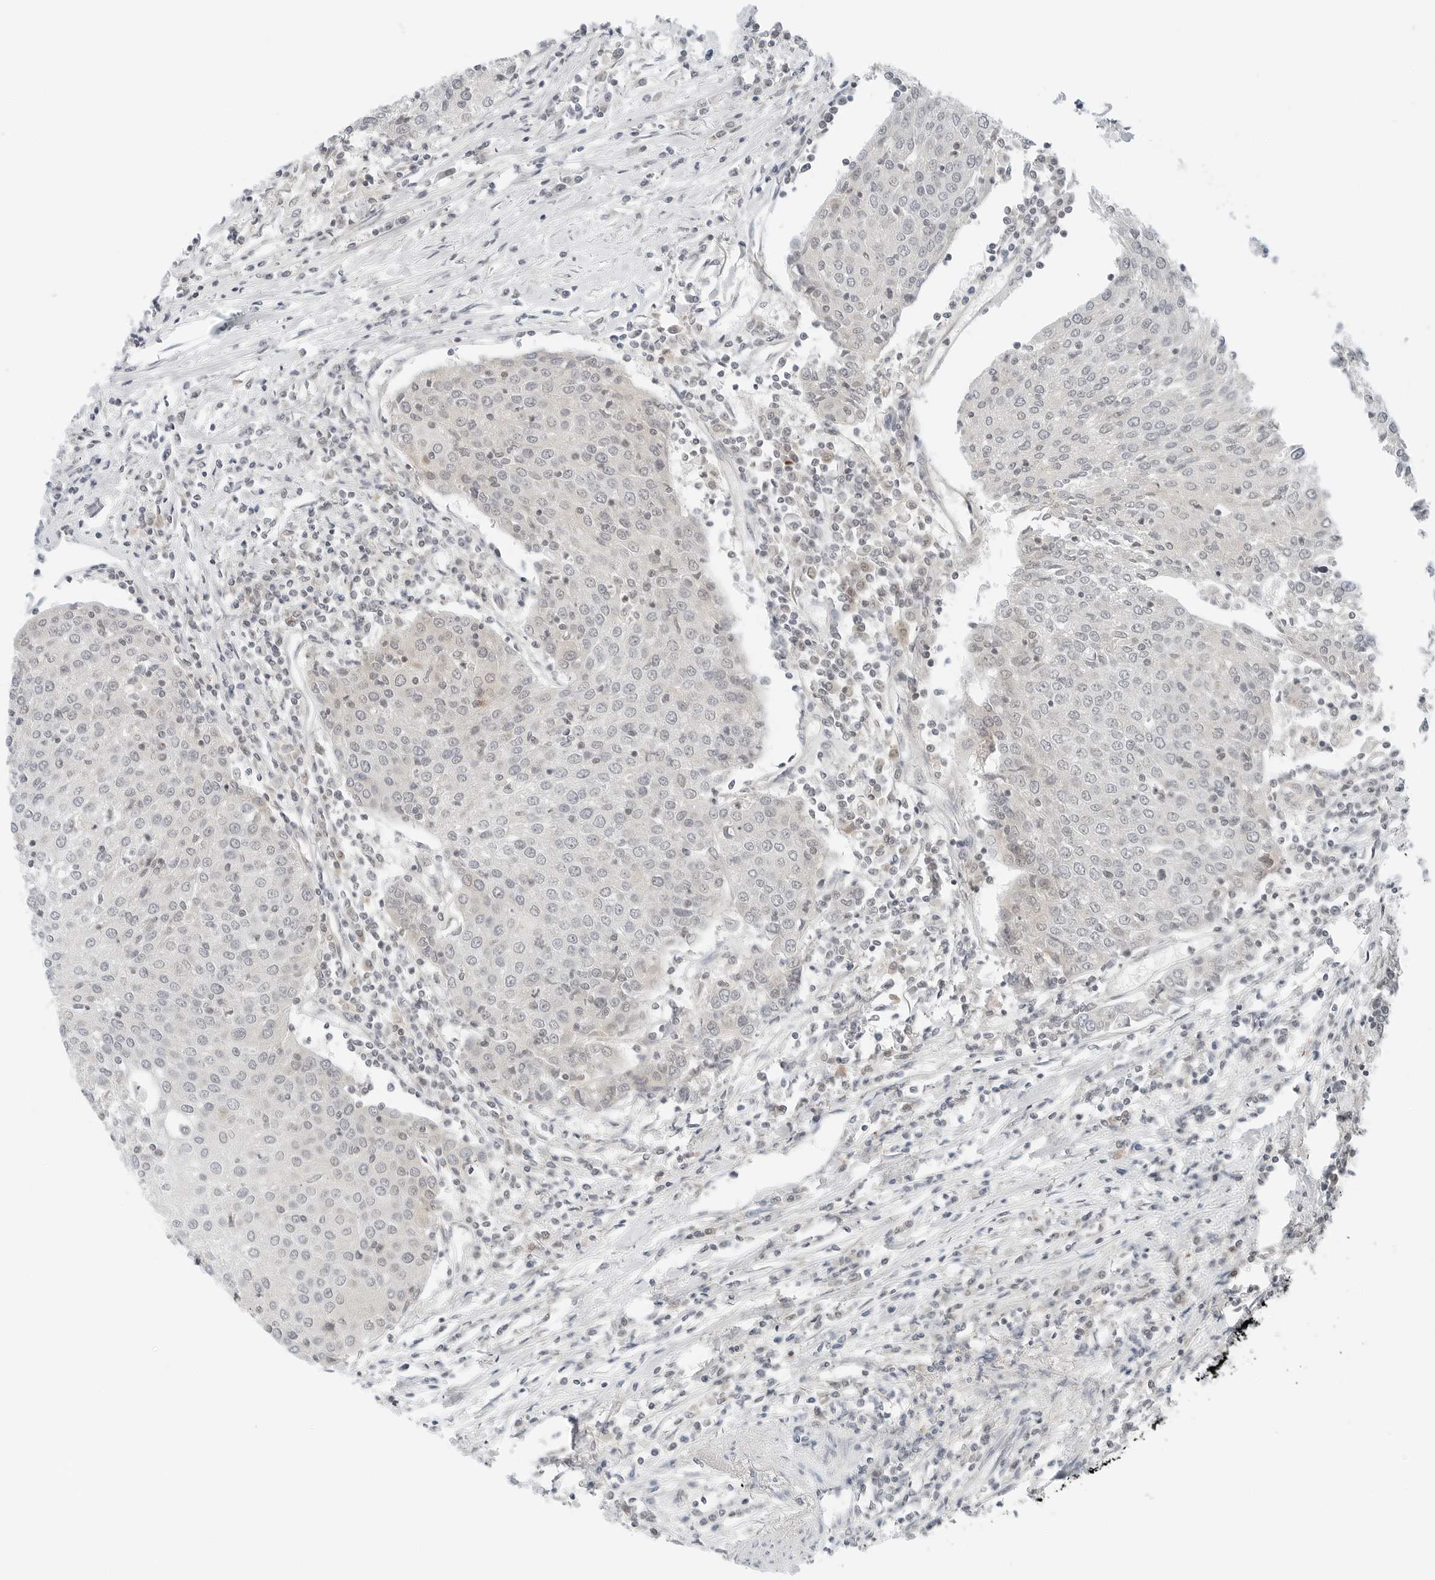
{"staining": {"intensity": "negative", "quantity": "none", "location": "none"}, "tissue": "urothelial cancer", "cell_type": "Tumor cells", "image_type": "cancer", "snomed": [{"axis": "morphology", "description": "Urothelial carcinoma, High grade"}, {"axis": "topography", "description": "Urinary bladder"}], "caption": "Image shows no significant protein expression in tumor cells of high-grade urothelial carcinoma. Nuclei are stained in blue.", "gene": "IQCC", "patient": {"sex": "female", "age": 85}}